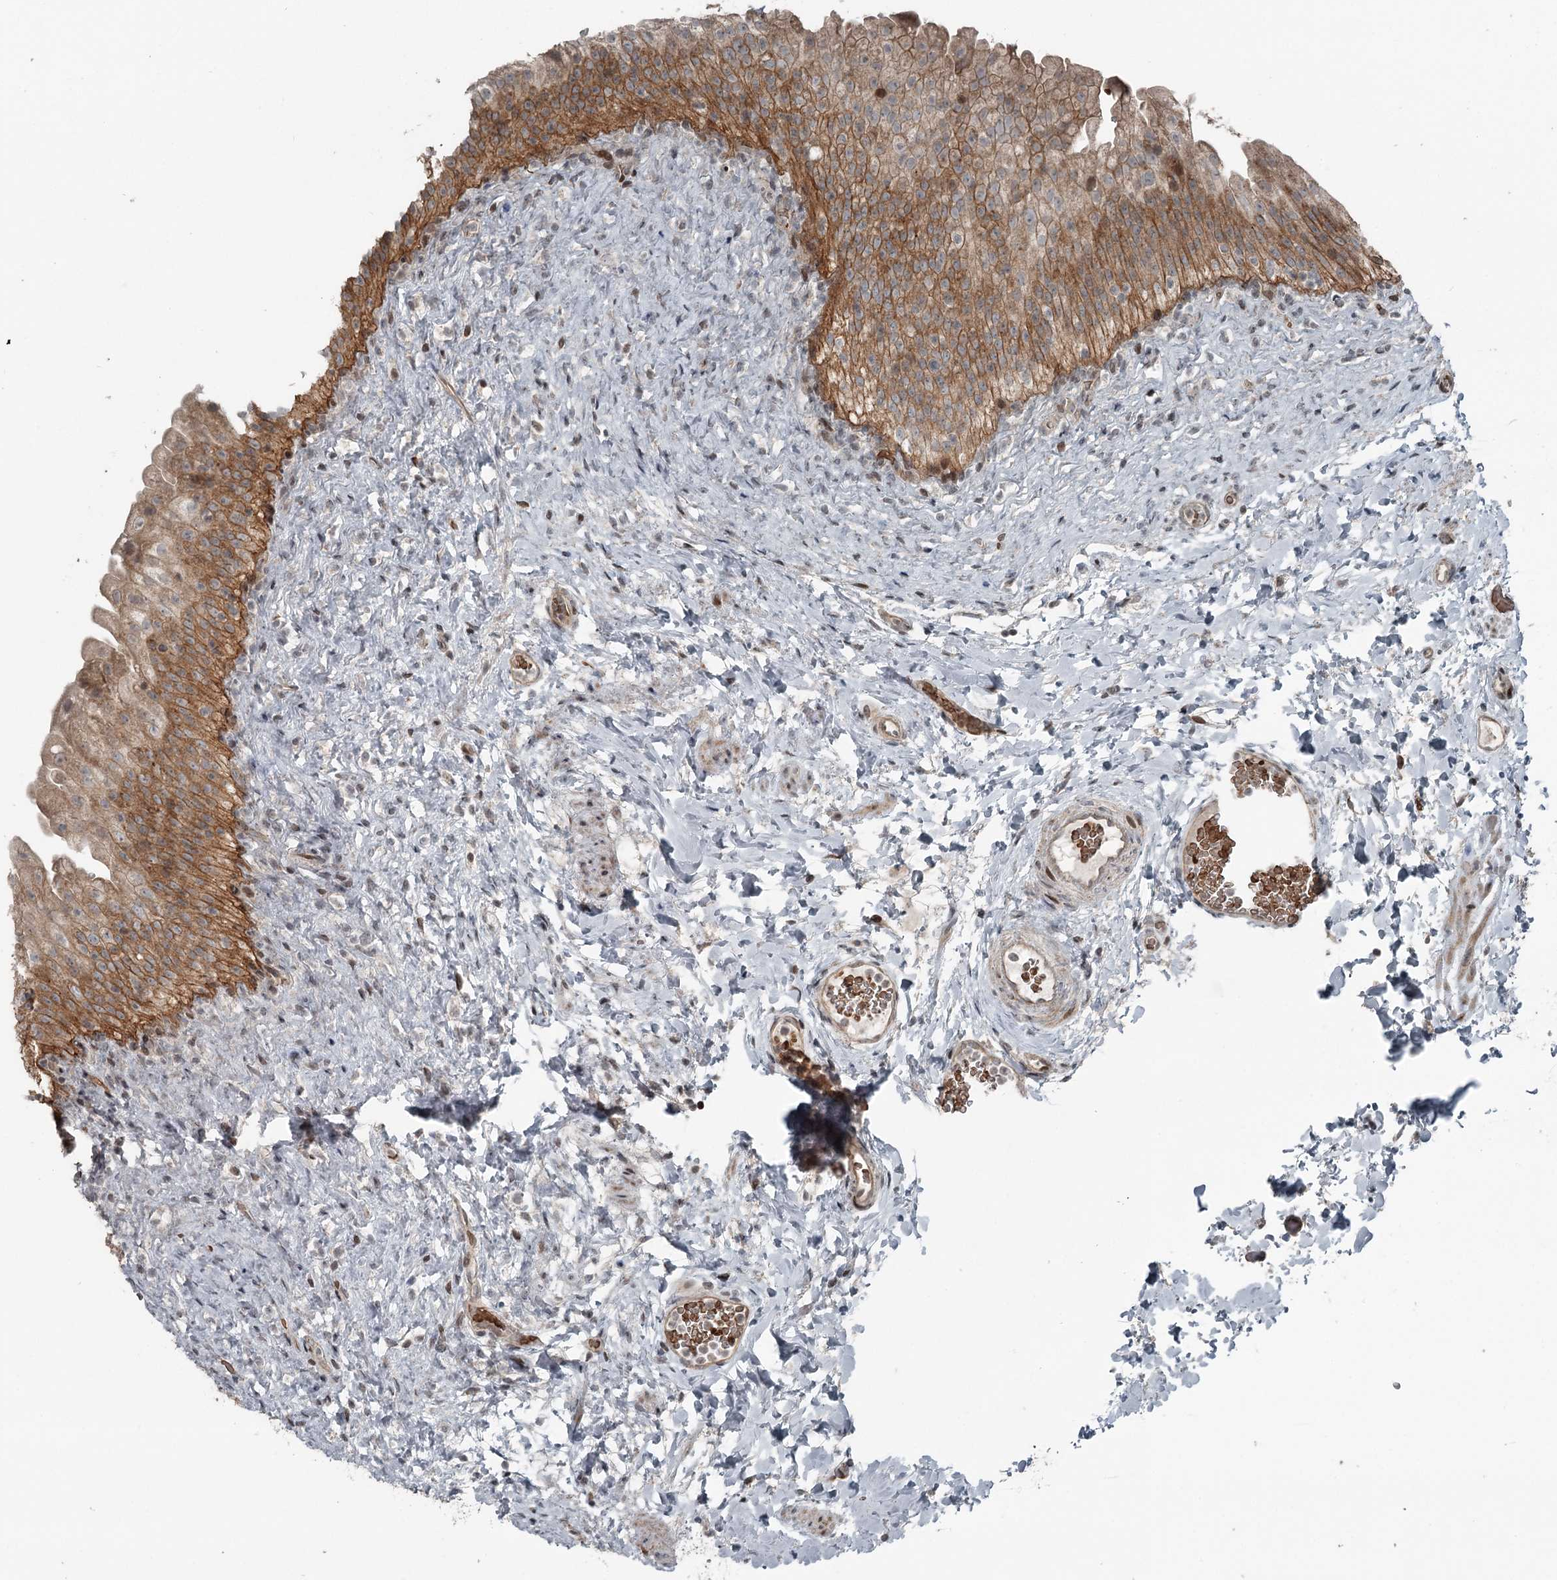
{"staining": {"intensity": "moderate", "quantity": ">75%", "location": "cytoplasmic/membranous"}, "tissue": "urinary bladder", "cell_type": "Urothelial cells", "image_type": "normal", "snomed": [{"axis": "morphology", "description": "Normal tissue, NOS"}, {"axis": "topography", "description": "Urinary bladder"}], "caption": "About >75% of urothelial cells in benign human urinary bladder show moderate cytoplasmic/membranous protein positivity as visualized by brown immunohistochemical staining.", "gene": "RASSF8", "patient": {"sex": "female", "age": 27}}